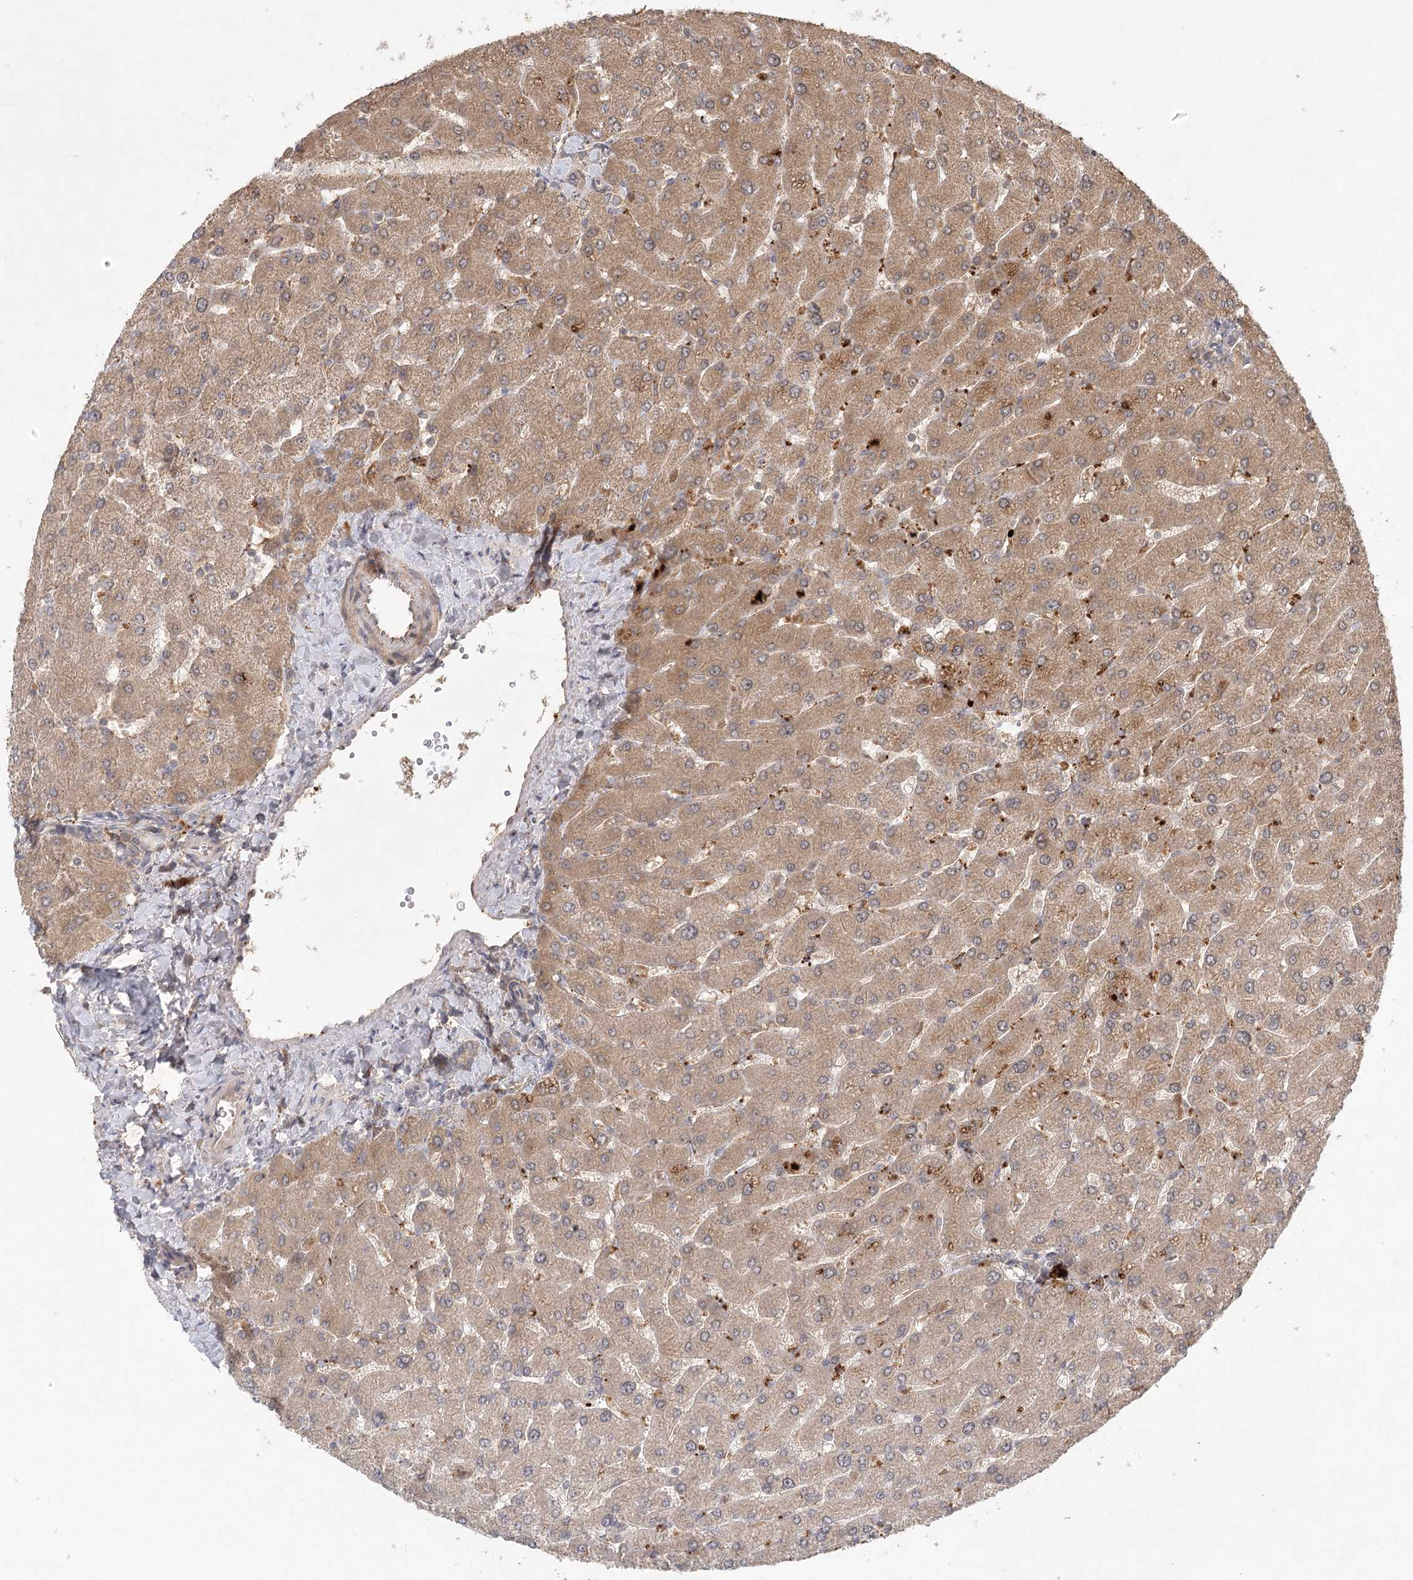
{"staining": {"intensity": "weak", "quantity": "25%-75%", "location": "cytoplasmic/membranous"}, "tissue": "liver", "cell_type": "Cholangiocytes", "image_type": "normal", "snomed": [{"axis": "morphology", "description": "Normal tissue, NOS"}, {"axis": "topography", "description": "Liver"}], "caption": "High-power microscopy captured an immunohistochemistry micrograph of benign liver, revealing weak cytoplasmic/membranous positivity in approximately 25%-75% of cholangiocytes.", "gene": "ARL13A", "patient": {"sex": "male", "age": 55}}